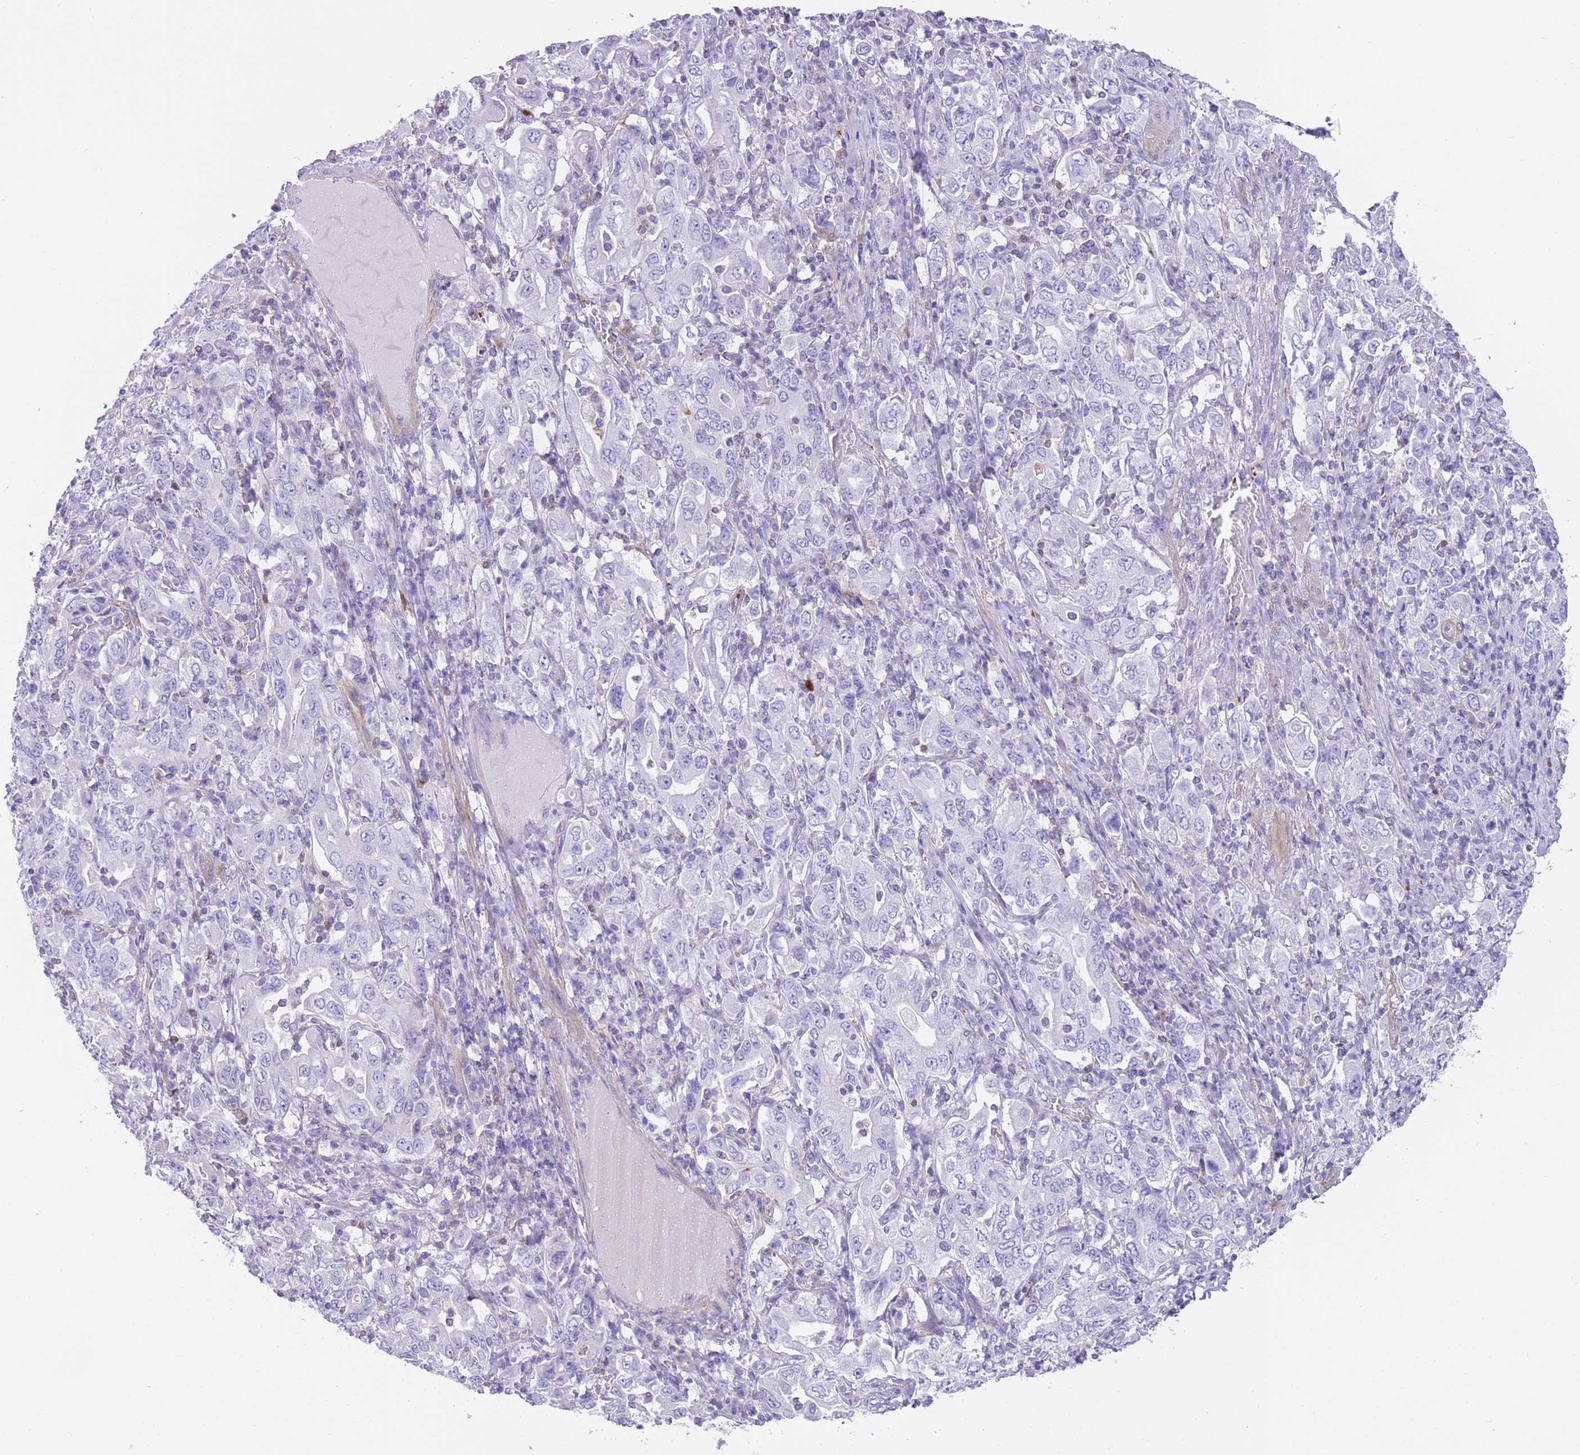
{"staining": {"intensity": "negative", "quantity": "none", "location": "none"}, "tissue": "stomach cancer", "cell_type": "Tumor cells", "image_type": "cancer", "snomed": [{"axis": "morphology", "description": "Adenocarcinoma, NOS"}, {"axis": "topography", "description": "Stomach, upper"}, {"axis": "topography", "description": "Stomach"}], "caption": "DAB (3,3'-diaminobenzidine) immunohistochemical staining of human adenocarcinoma (stomach) displays no significant expression in tumor cells. The staining was performed using DAB to visualize the protein expression in brown, while the nuclei were stained in blue with hematoxylin (Magnification: 20x).", "gene": "LDB3", "patient": {"sex": "male", "age": 62}}